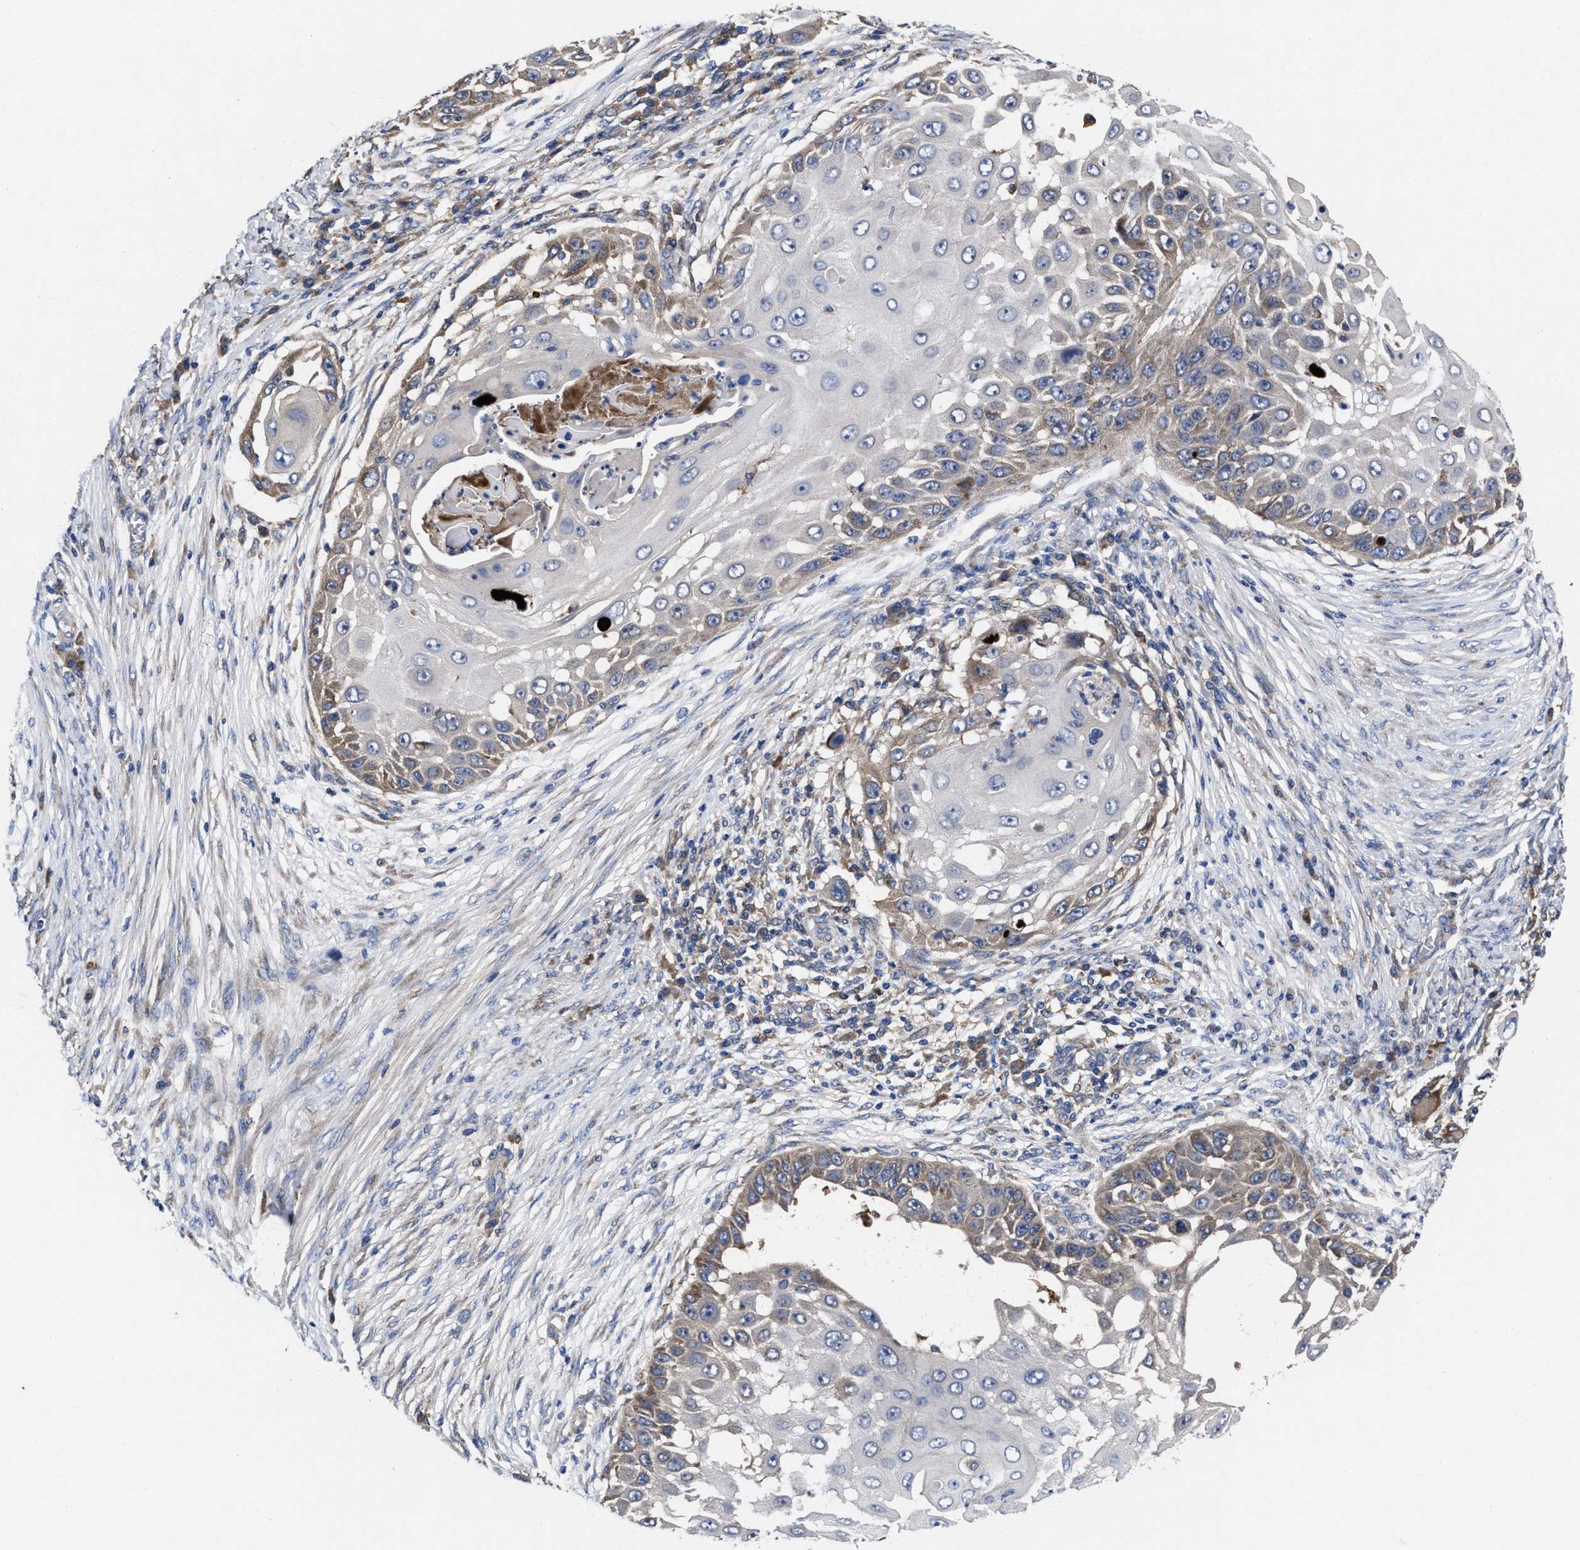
{"staining": {"intensity": "weak", "quantity": "<25%", "location": "cytoplasmic/membranous"}, "tissue": "skin cancer", "cell_type": "Tumor cells", "image_type": "cancer", "snomed": [{"axis": "morphology", "description": "Squamous cell carcinoma, NOS"}, {"axis": "topography", "description": "Skin"}], "caption": "This image is of skin cancer (squamous cell carcinoma) stained with IHC to label a protein in brown with the nuclei are counter-stained blue. There is no positivity in tumor cells. (DAB immunohistochemistry, high magnification).", "gene": "TXNDC17", "patient": {"sex": "female", "age": 44}}